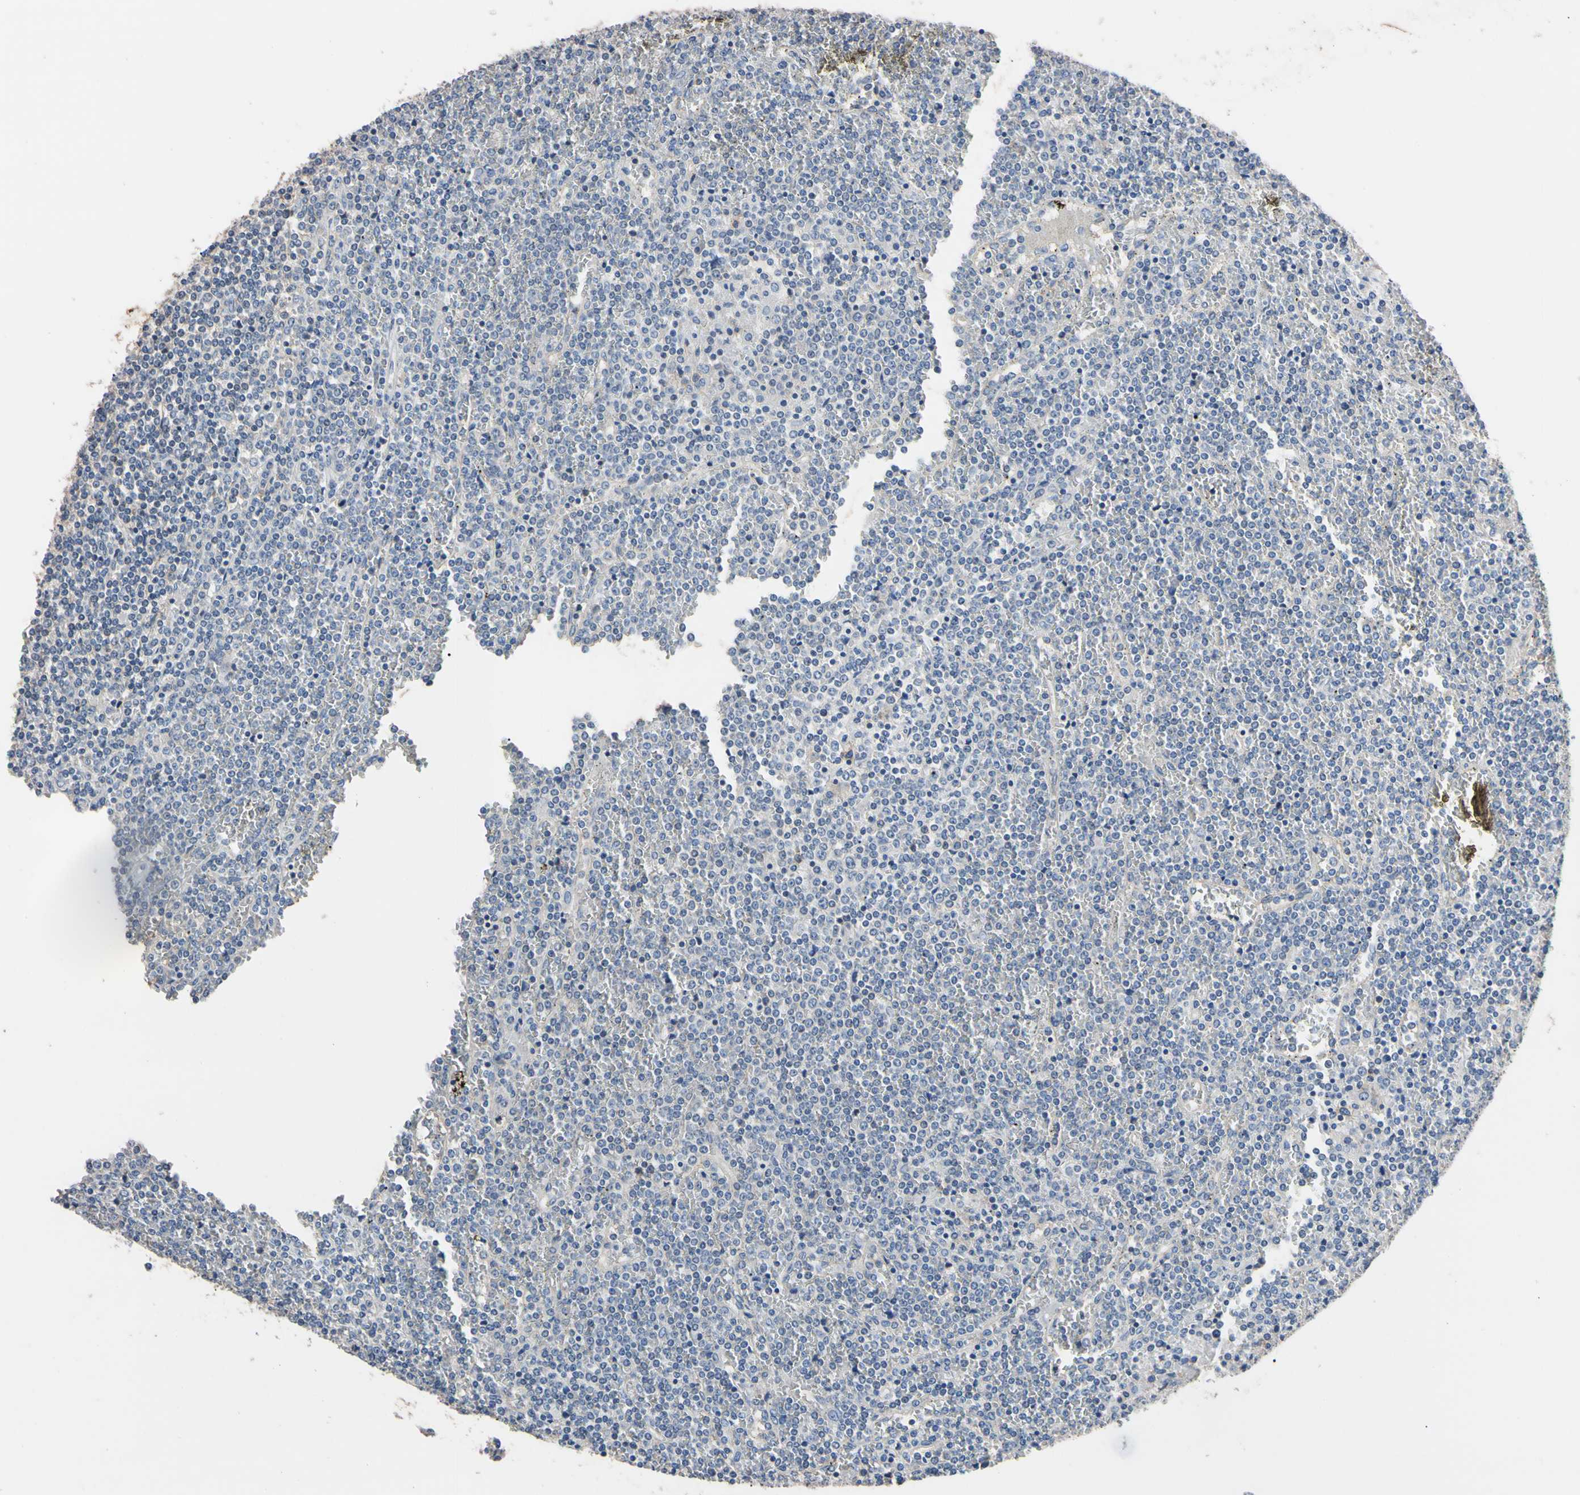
{"staining": {"intensity": "negative", "quantity": "none", "location": "none"}, "tissue": "lymphoma", "cell_type": "Tumor cells", "image_type": "cancer", "snomed": [{"axis": "morphology", "description": "Malignant lymphoma, non-Hodgkin's type, Low grade"}, {"axis": "topography", "description": "Spleen"}], "caption": "This image is of low-grade malignant lymphoma, non-Hodgkin's type stained with IHC to label a protein in brown with the nuclei are counter-stained blue. There is no staining in tumor cells.", "gene": "PNKD", "patient": {"sex": "female", "age": 19}}